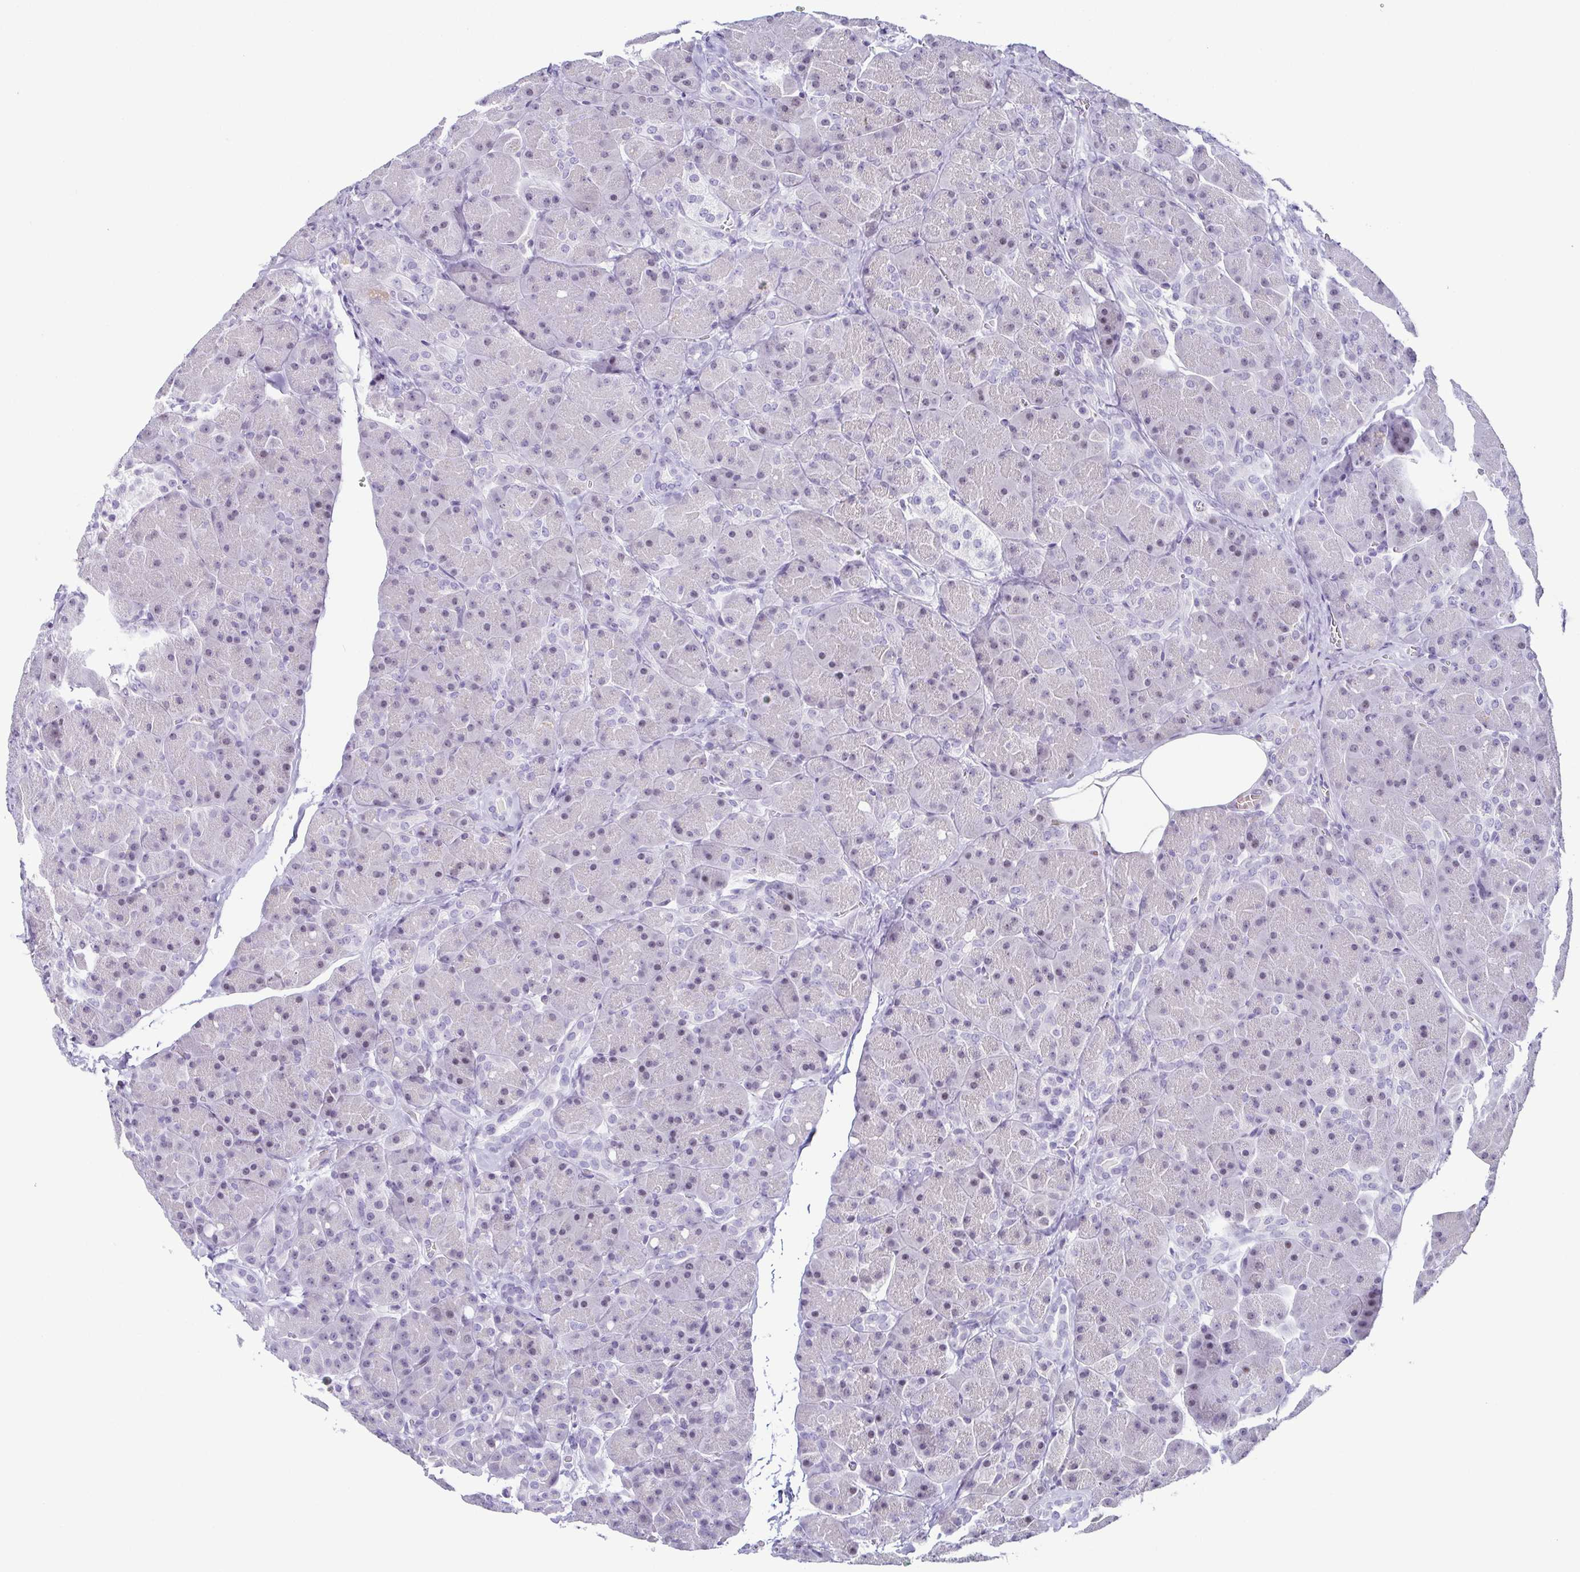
{"staining": {"intensity": "negative", "quantity": "none", "location": "none"}, "tissue": "pancreas", "cell_type": "Exocrine glandular cells", "image_type": "normal", "snomed": [{"axis": "morphology", "description": "Normal tissue, NOS"}, {"axis": "topography", "description": "Pancreas"}], "caption": "The IHC micrograph has no significant expression in exocrine glandular cells of pancreas.", "gene": "ESX1", "patient": {"sex": "male", "age": 55}}